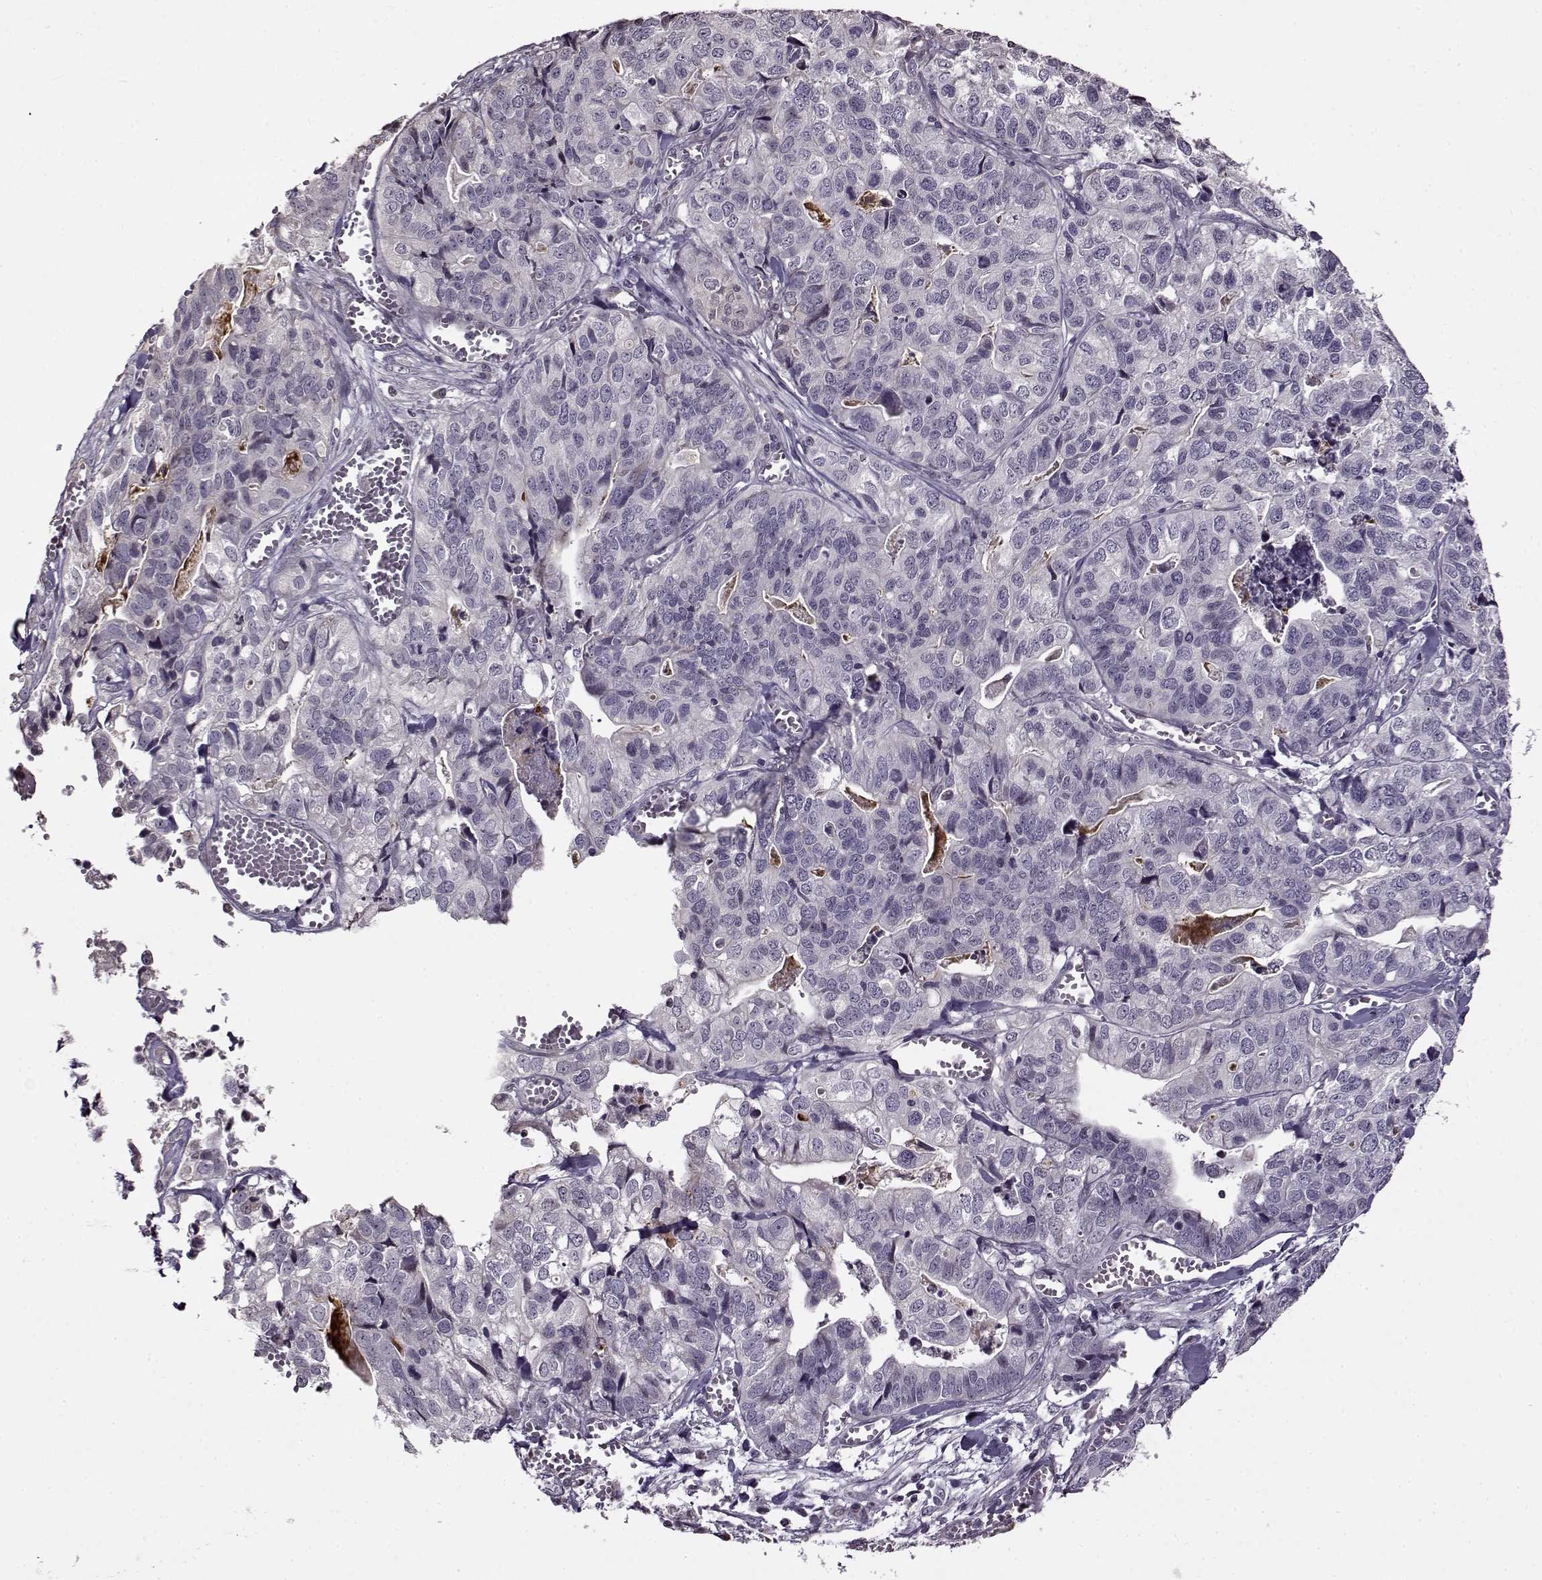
{"staining": {"intensity": "negative", "quantity": "none", "location": "none"}, "tissue": "stomach cancer", "cell_type": "Tumor cells", "image_type": "cancer", "snomed": [{"axis": "morphology", "description": "Adenocarcinoma, NOS"}, {"axis": "topography", "description": "Stomach, upper"}], "caption": "Immunohistochemistry histopathology image of neoplastic tissue: human adenocarcinoma (stomach) stained with DAB reveals no significant protein staining in tumor cells.", "gene": "FSHB", "patient": {"sex": "female", "age": 67}}